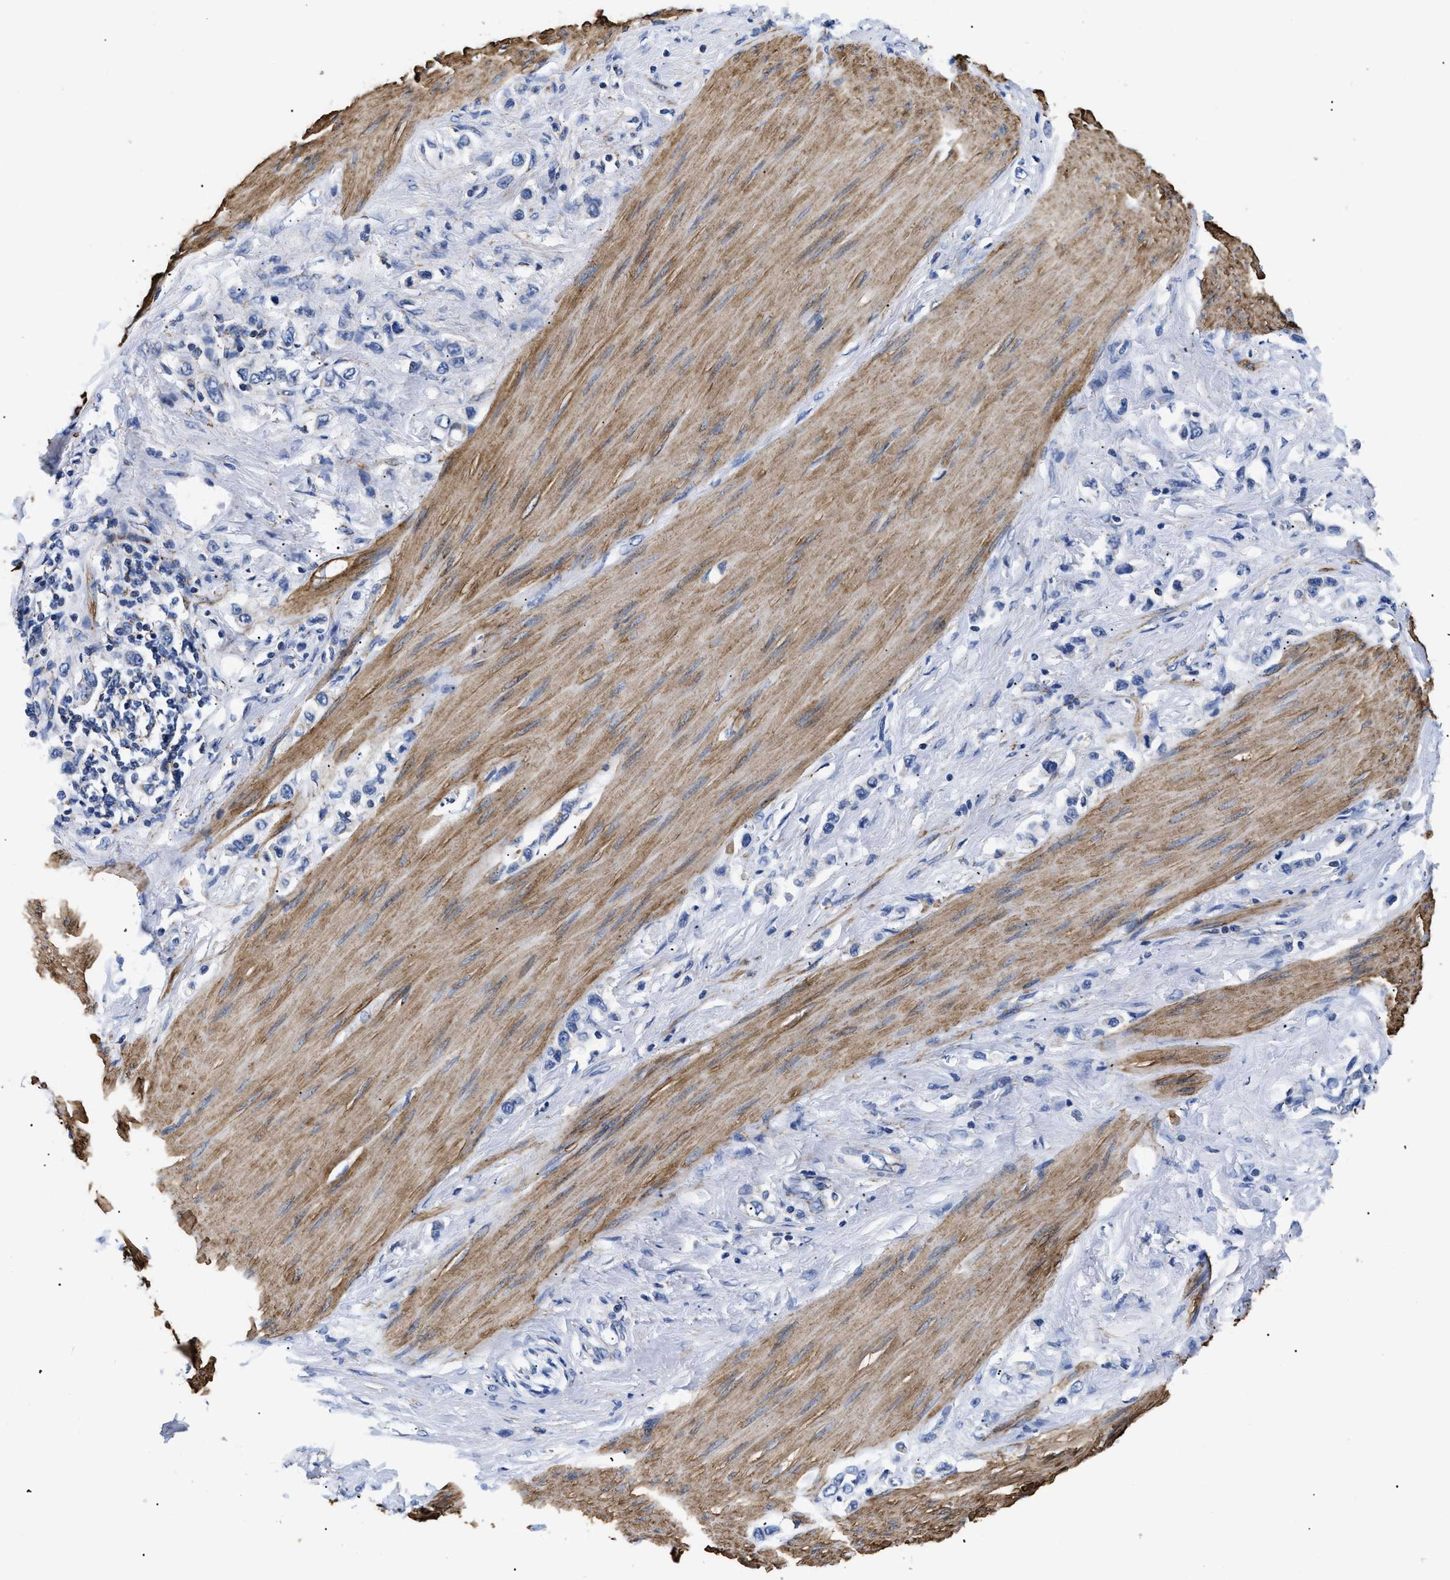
{"staining": {"intensity": "negative", "quantity": "none", "location": "none"}, "tissue": "stomach cancer", "cell_type": "Tumor cells", "image_type": "cancer", "snomed": [{"axis": "morphology", "description": "Adenocarcinoma, NOS"}, {"axis": "topography", "description": "Stomach"}], "caption": "DAB immunohistochemical staining of stomach adenocarcinoma reveals no significant positivity in tumor cells.", "gene": "GPR149", "patient": {"sex": "female", "age": 65}}